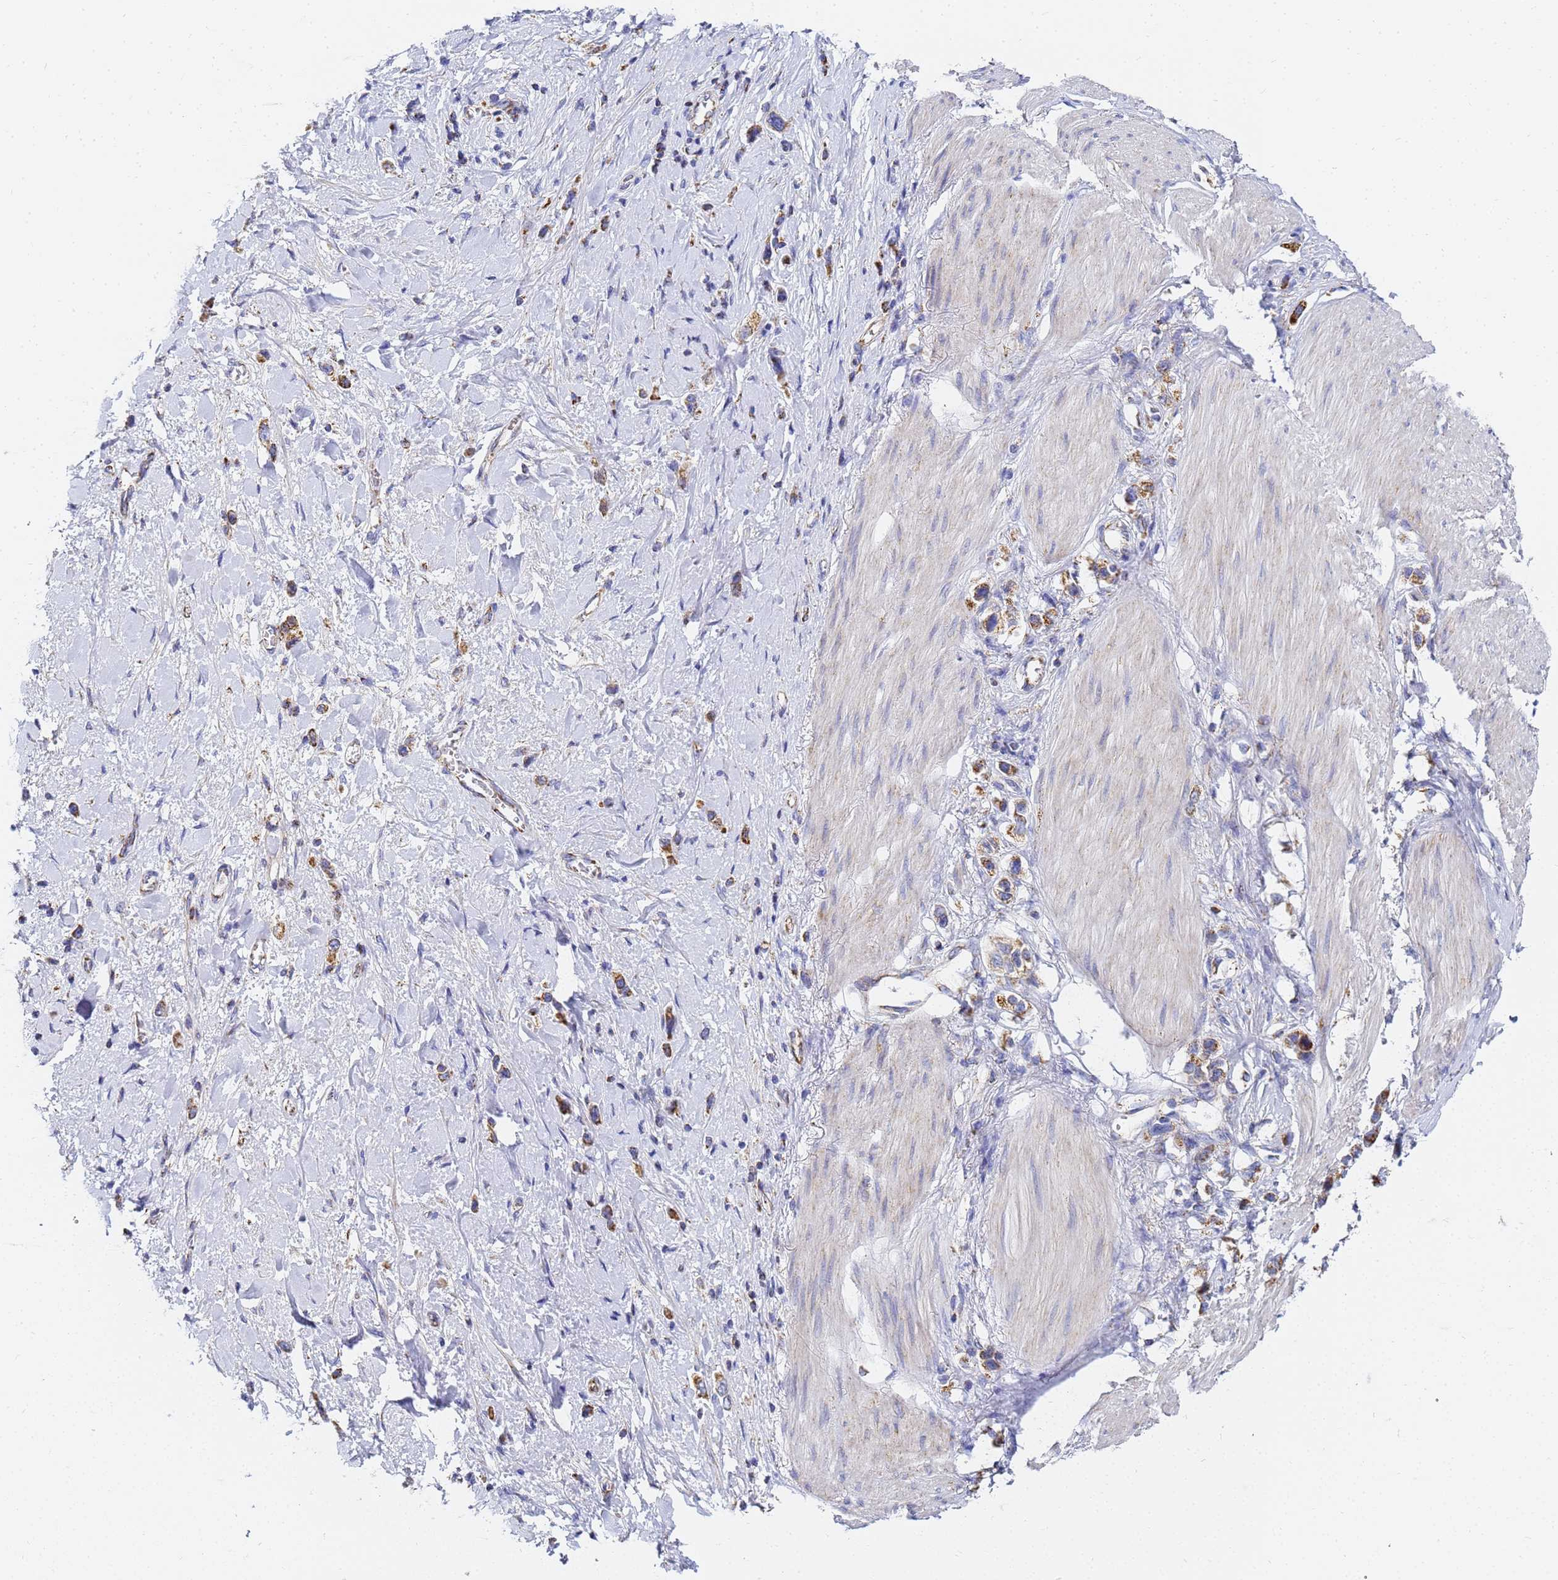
{"staining": {"intensity": "strong", "quantity": ">75%", "location": "cytoplasmic/membranous"}, "tissue": "stomach cancer", "cell_type": "Tumor cells", "image_type": "cancer", "snomed": [{"axis": "morphology", "description": "Adenocarcinoma, NOS"}, {"axis": "topography", "description": "Stomach"}], "caption": "Stomach cancer was stained to show a protein in brown. There is high levels of strong cytoplasmic/membranous staining in about >75% of tumor cells. Ihc stains the protein in brown and the nuclei are stained blue.", "gene": "CNIH4", "patient": {"sex": "female", "age": 65}}